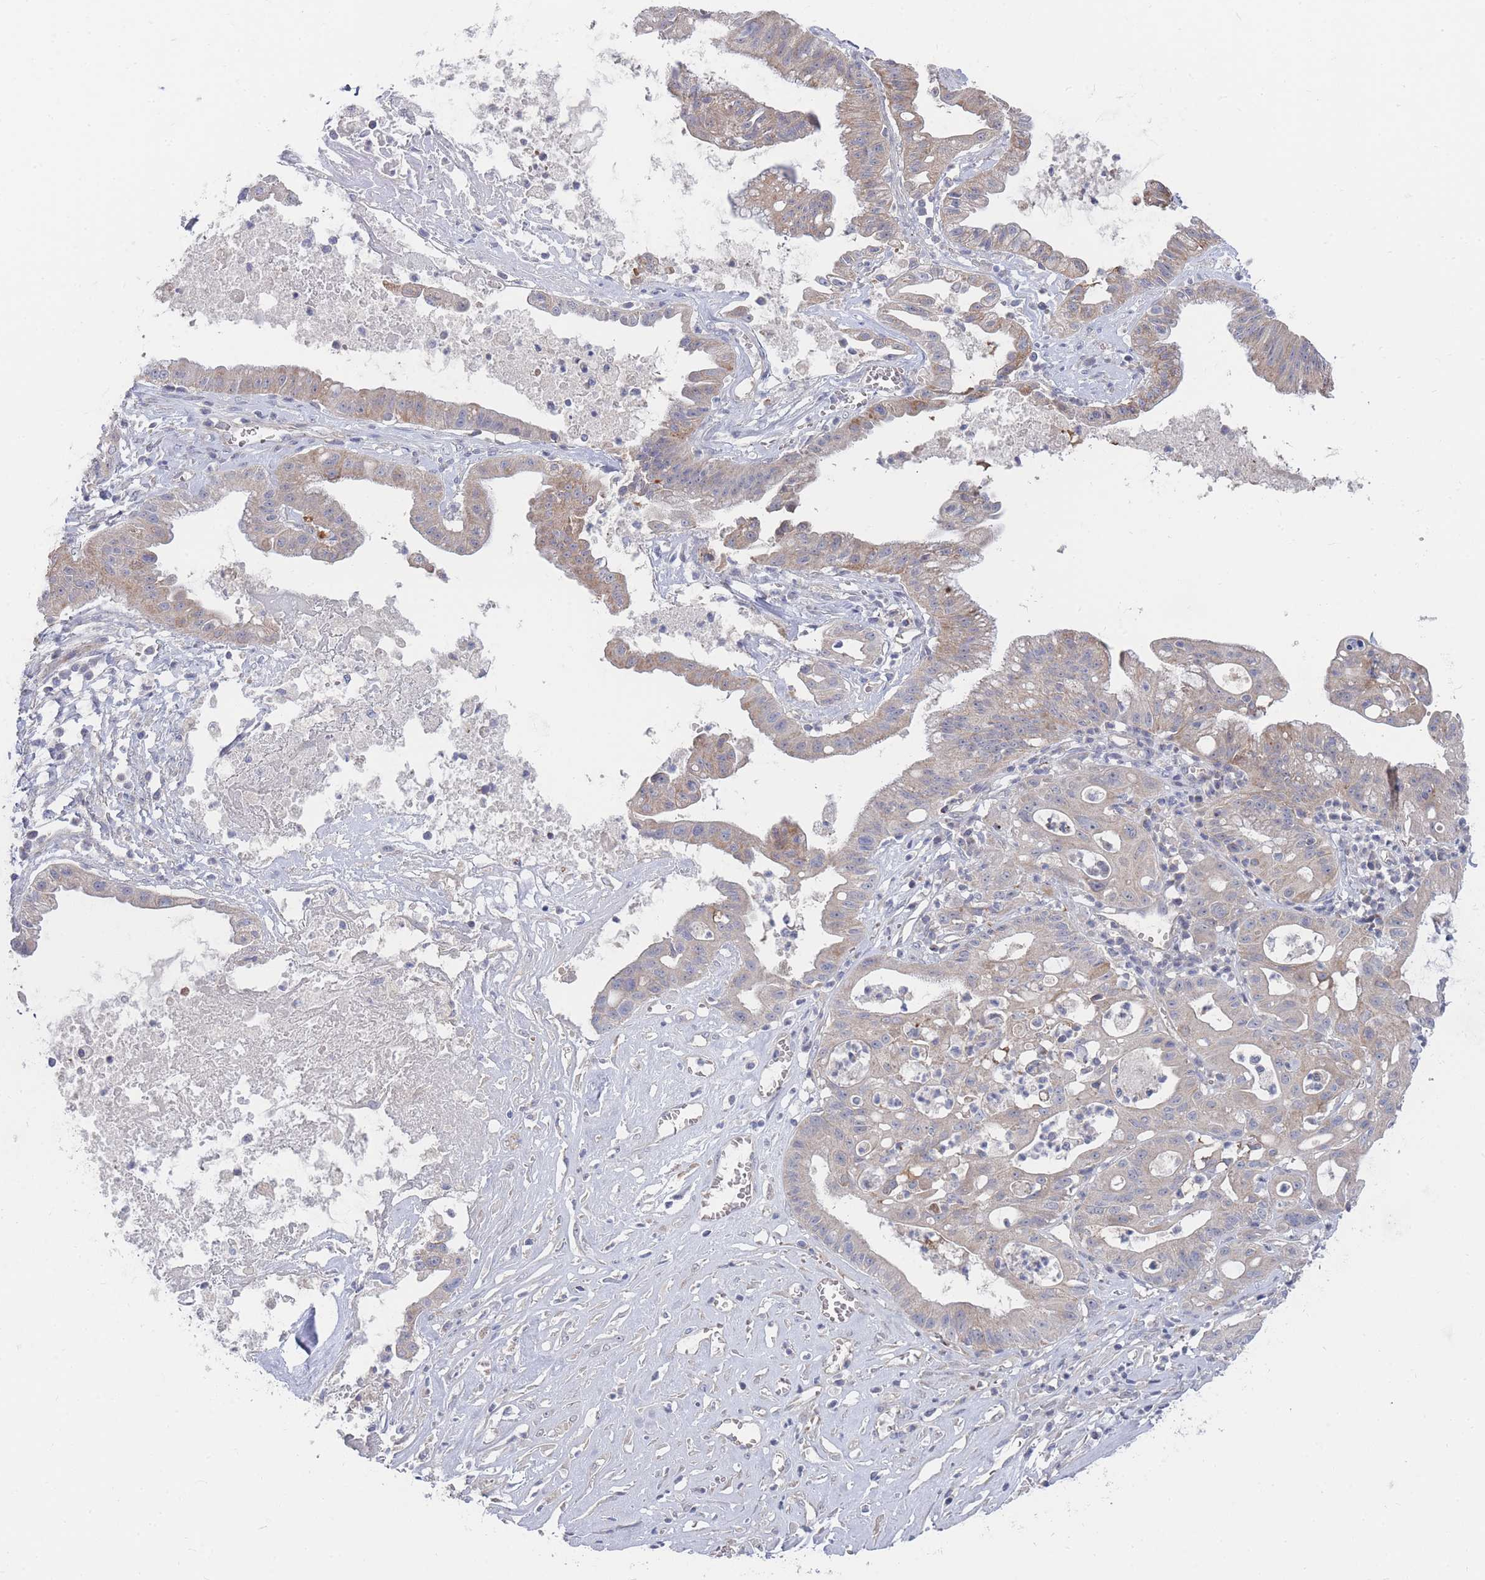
{"staining": {"intensity": "weak", "quantity": "25%-75%", "location": "cytoplasmic/membranous"}, "tissue": "ovarian cancer", "cell_type": "Tumor cells", "image_type": "cancer", "snomed": [{"axis": "morphology", "description": "Cystadenocarcinoma, mucinous, NOS"}, {"axis": "topography", "description": "Ovary"}], "caption": "Ovarian cancer (mucinous cystadenocarcinoma) stained with immunohistochemistry reveals weak cytoplasmic/membranous positivity in approximately 25%-75% of tumor cells. (DAB = brown stain, brightfield microscopy at high magnification).", "gene": "NUB1", "patient": {"sex": "female", "age": 70}}